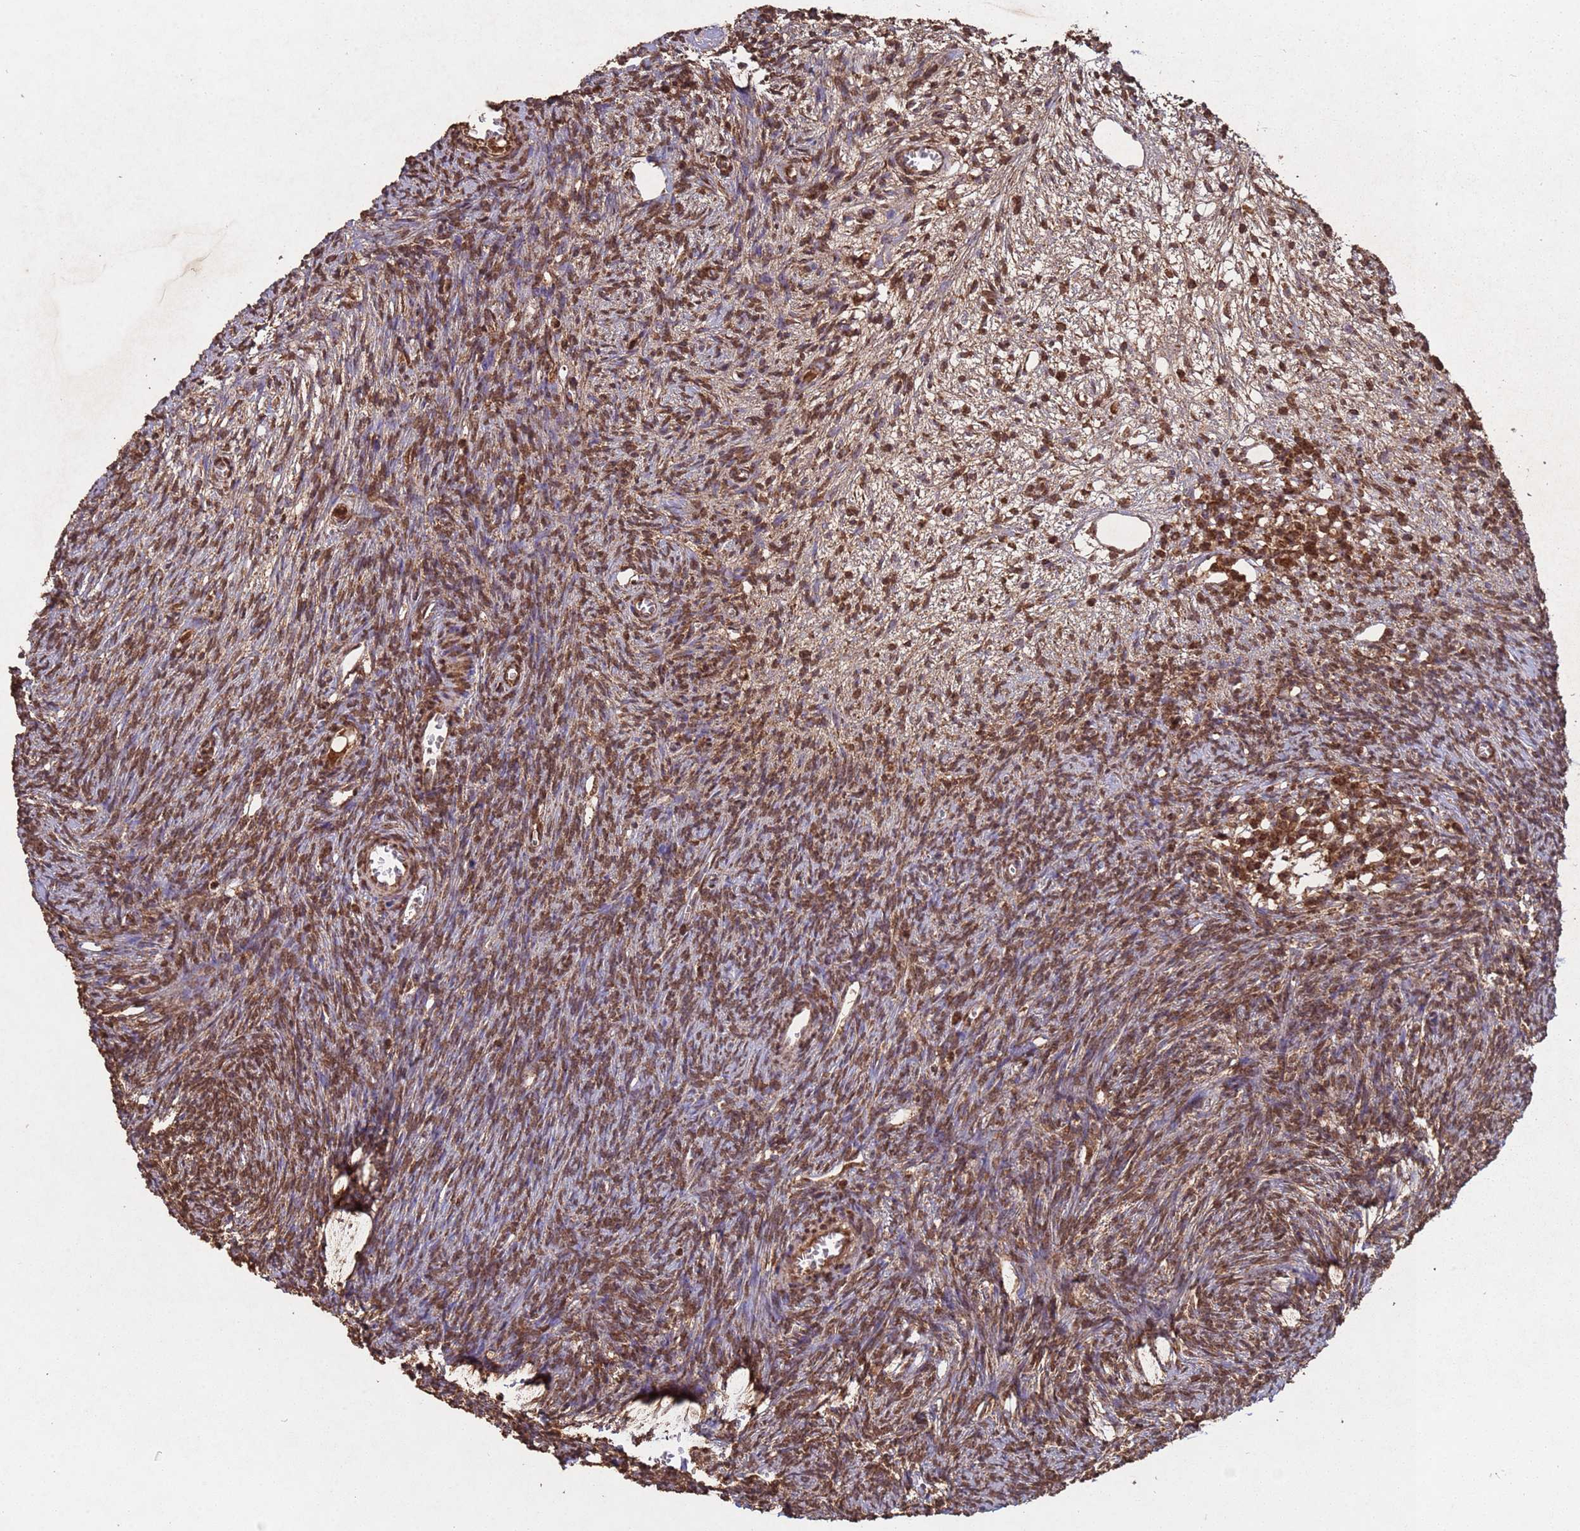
{"staining": {"intensity": "moderate", "quantity": ">75%", "location": "cytoplasmic/membranous,nuclear"}, "tissue": "ovary", "cell_type": "Follicle cells", "image_type": "normal", "snomed": [{"axis": "morphology", "description": "Normal tissue, NOS"}, {"axis": "topography", "description": "Ovary"}], "caption": "Immunohistochemistry (IHC) of normal human ovary demonstrates medium levels of moderate cytoplasmic/membranous,nuclear expression in about >75% of follicle cells. (Stains: DAB (3,3'-diaminobenzidine) in brown, nuclei in blue, Microscopy: brightfield microscopy at high magnification).", "gene": "HDAC10", "patient": {"sex": "female", "age": 44}}